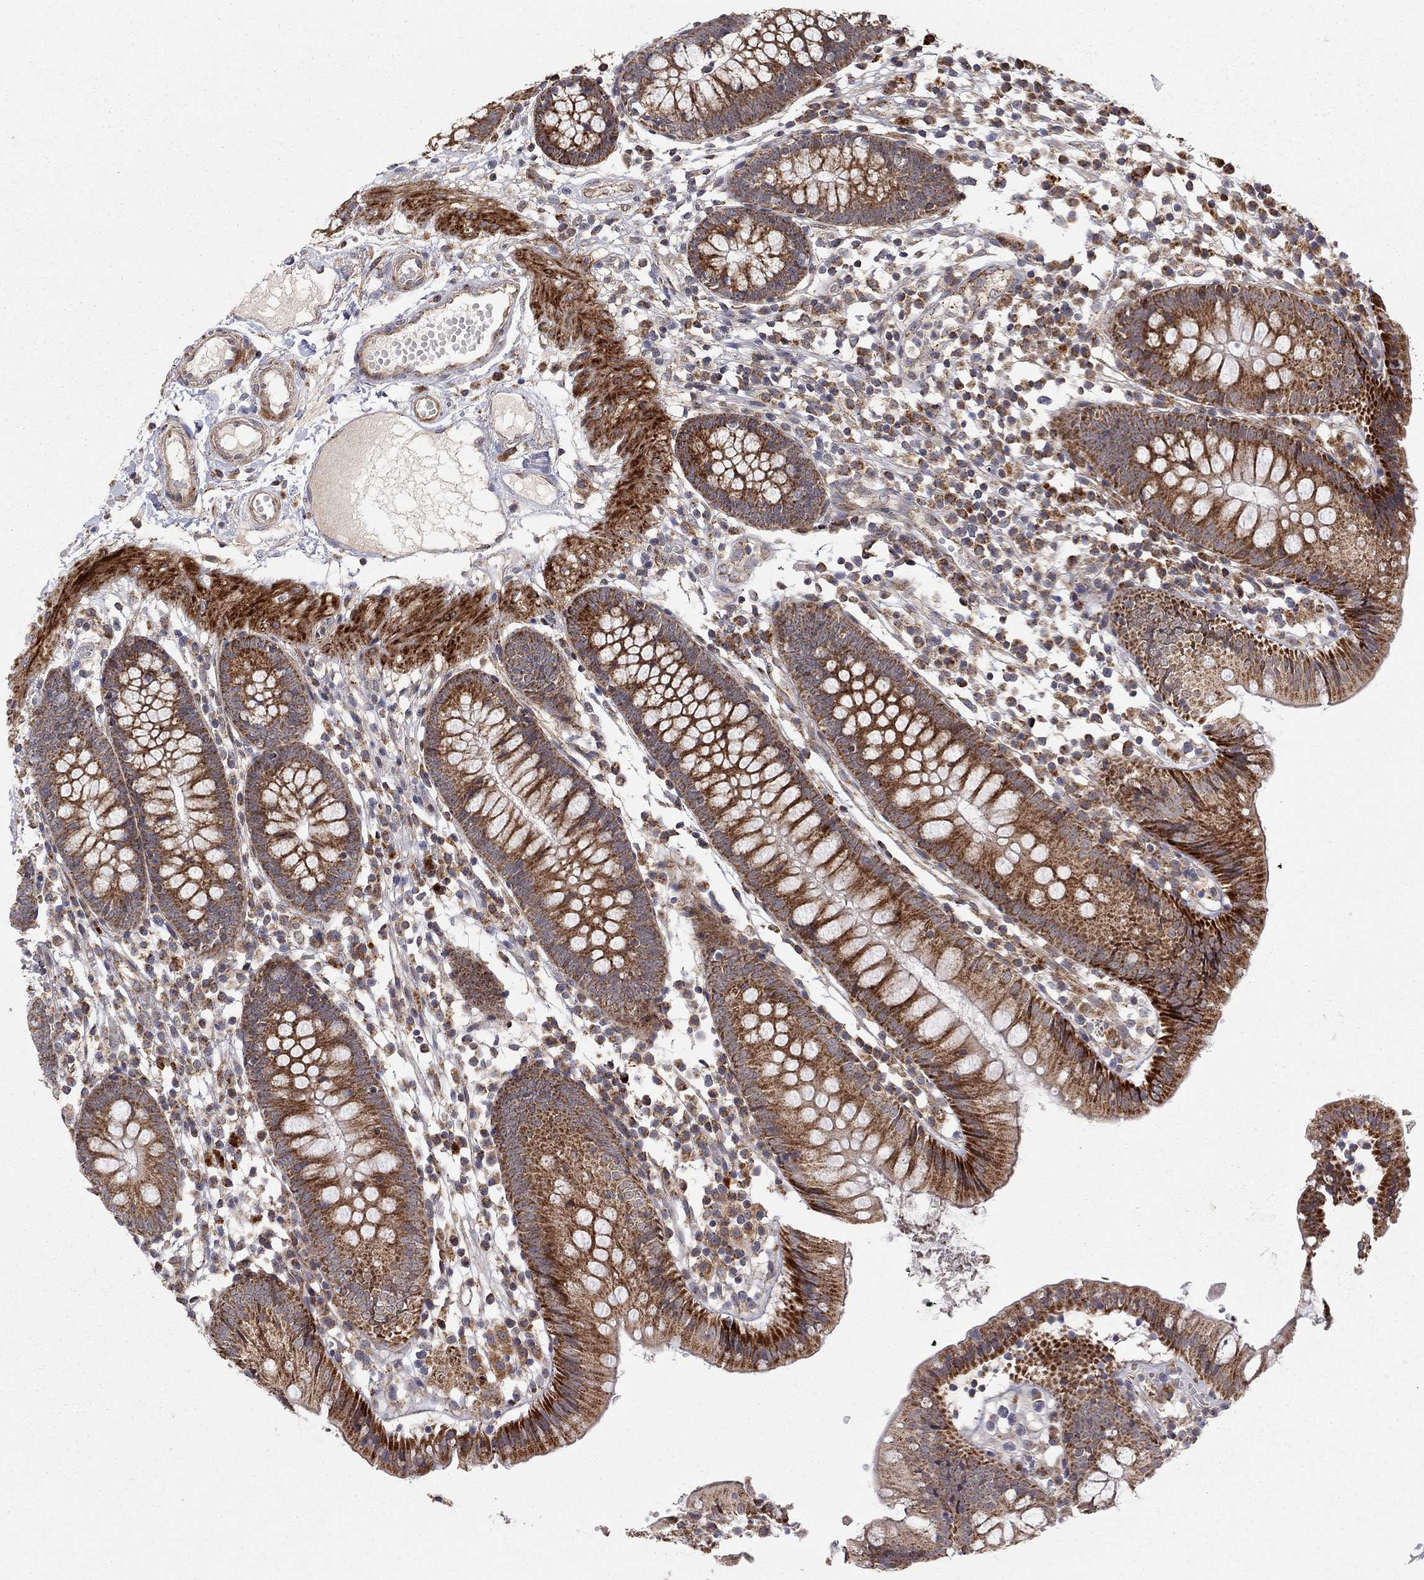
{"staining": {"intensity": "weak", "quantity": ">75%", "location": "cytoplasmic/membranous"}, "tissue": "colon", "cell_type": "Endothelial cells", "image_type": "normal", "snomed": [{"axis": "morphology", "description": "Normal tissue, NOS"}, {"axis": "topography", "description": "Rectum"}], "caption": "Immunohistochemistry image of benign colon stained for a protein (brown), which shows low levels of weak cytoplasmic/membranous positivity in about >75% of endothelial cells.", "gene": "IDS", "patient": {"sex": "male", "age": 70}}